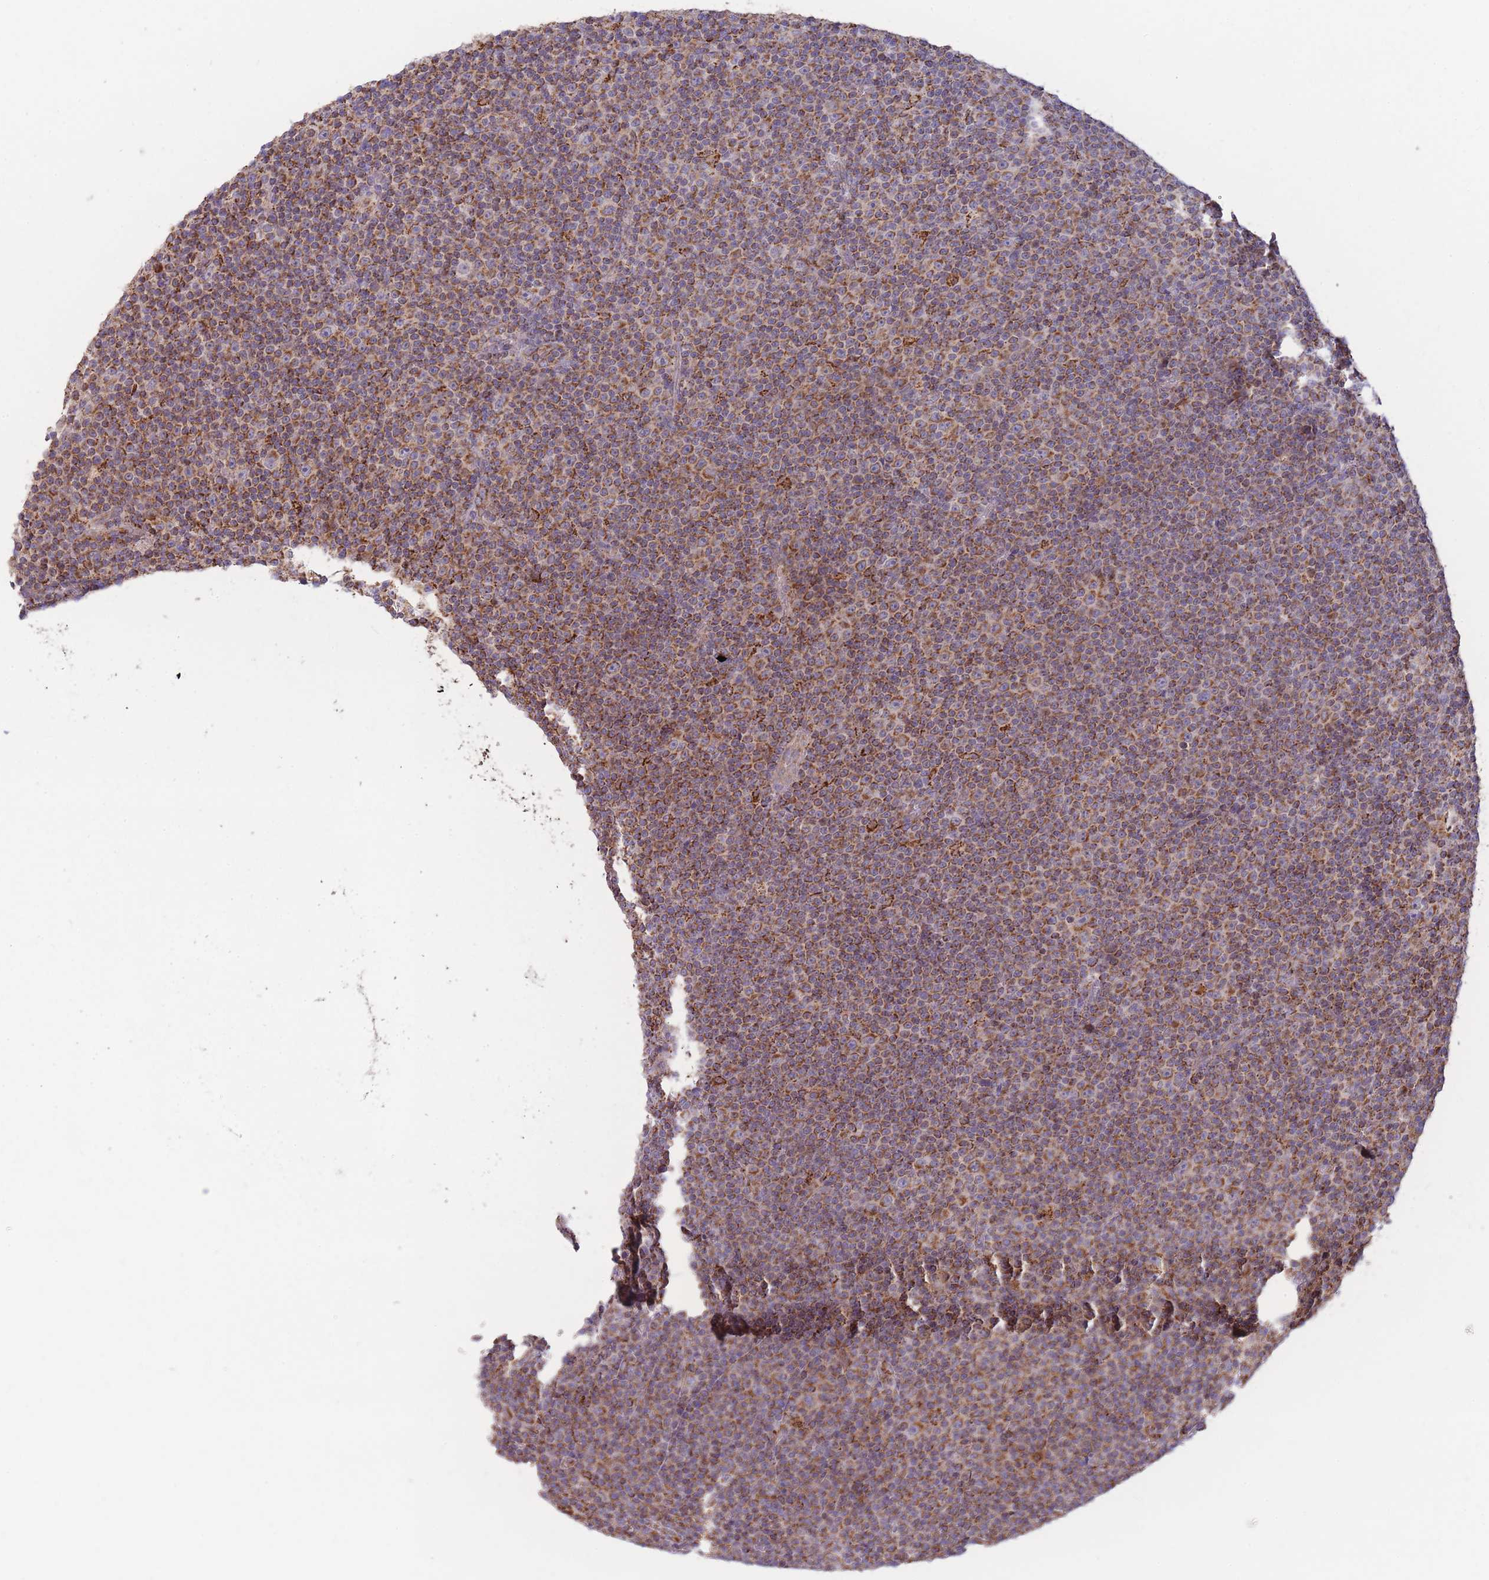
{"staining": {"intensity": "moderate", "quantity": ">75%", "location": "cytoplasmic/membranous"}, "tissue": "lymphoma", "cell_type": "Tumor cells", "image_type": "cancer", "snomed": [{"axis": "morphology", "description": "Malignant lymphoma, non-Hodgkin's type, Low grade"}, {"axis": "topography", "description": "Lymph node"}], "caption": "Low-grade malignant lymphoma, non-Hodgkin's type stained with a brown dye reveals moderate cytoplasmic/membranous positive expression in about >75% of tumor cells.", "gene": "MRPL17", "patient": {"sex": "female", "age": 67}}